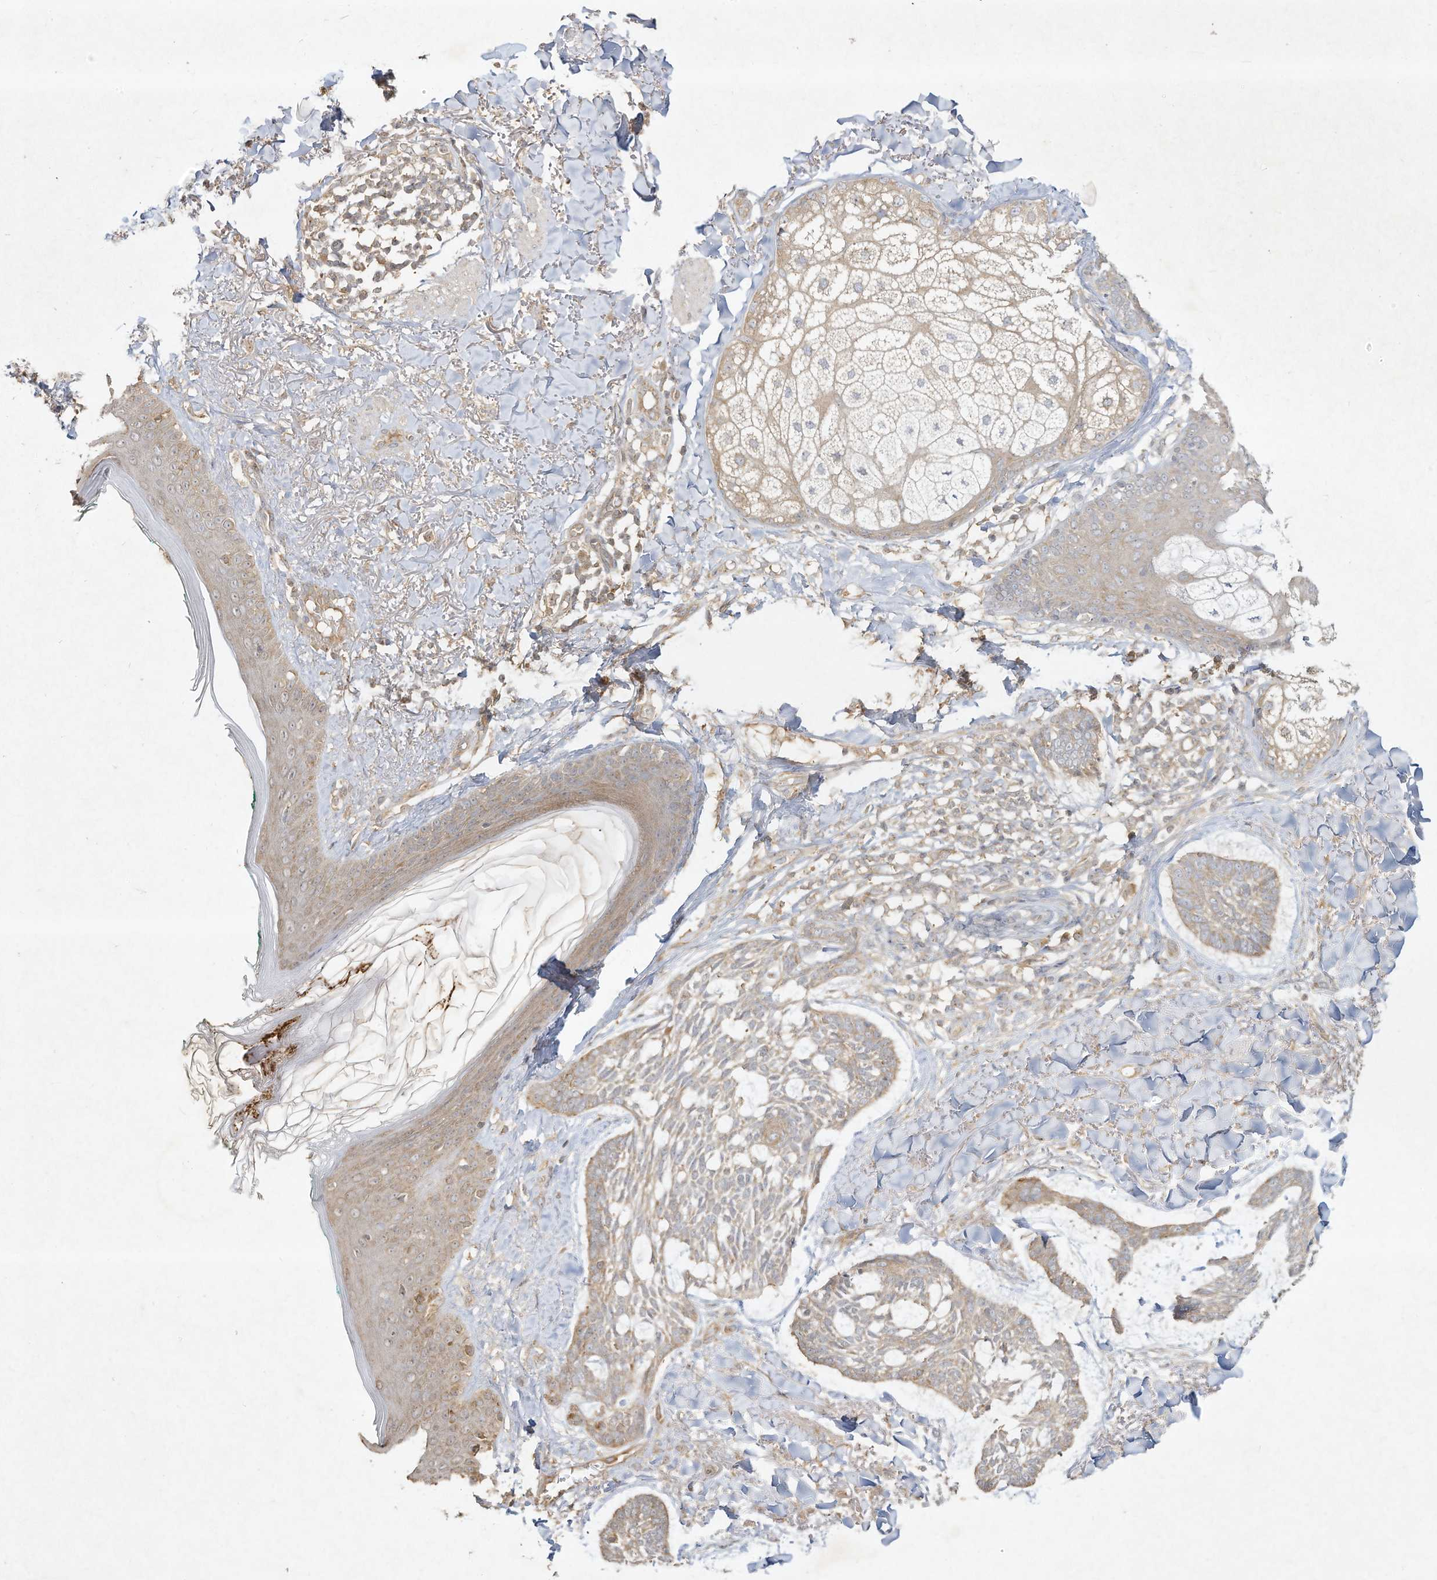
{"staining": {"intensity": "weak", "quantity": "<25%", "location": "cytoplasmic/membranous"}, "tissue": "skin cancer", "cell_type": "Tumor cells", "image_type": "cancer", "snomed": [{"axis": "morphology", "description": "Basal cell carcinoma"}, {"axis": "topography", "description": "Skin"}], "caption": "A histopathology image of skin cancer stained for a protein exhibits no brown staining in tumor cells.", "gene": "DYNC1I2", "patient": {"sex": "male", "age": 43}}